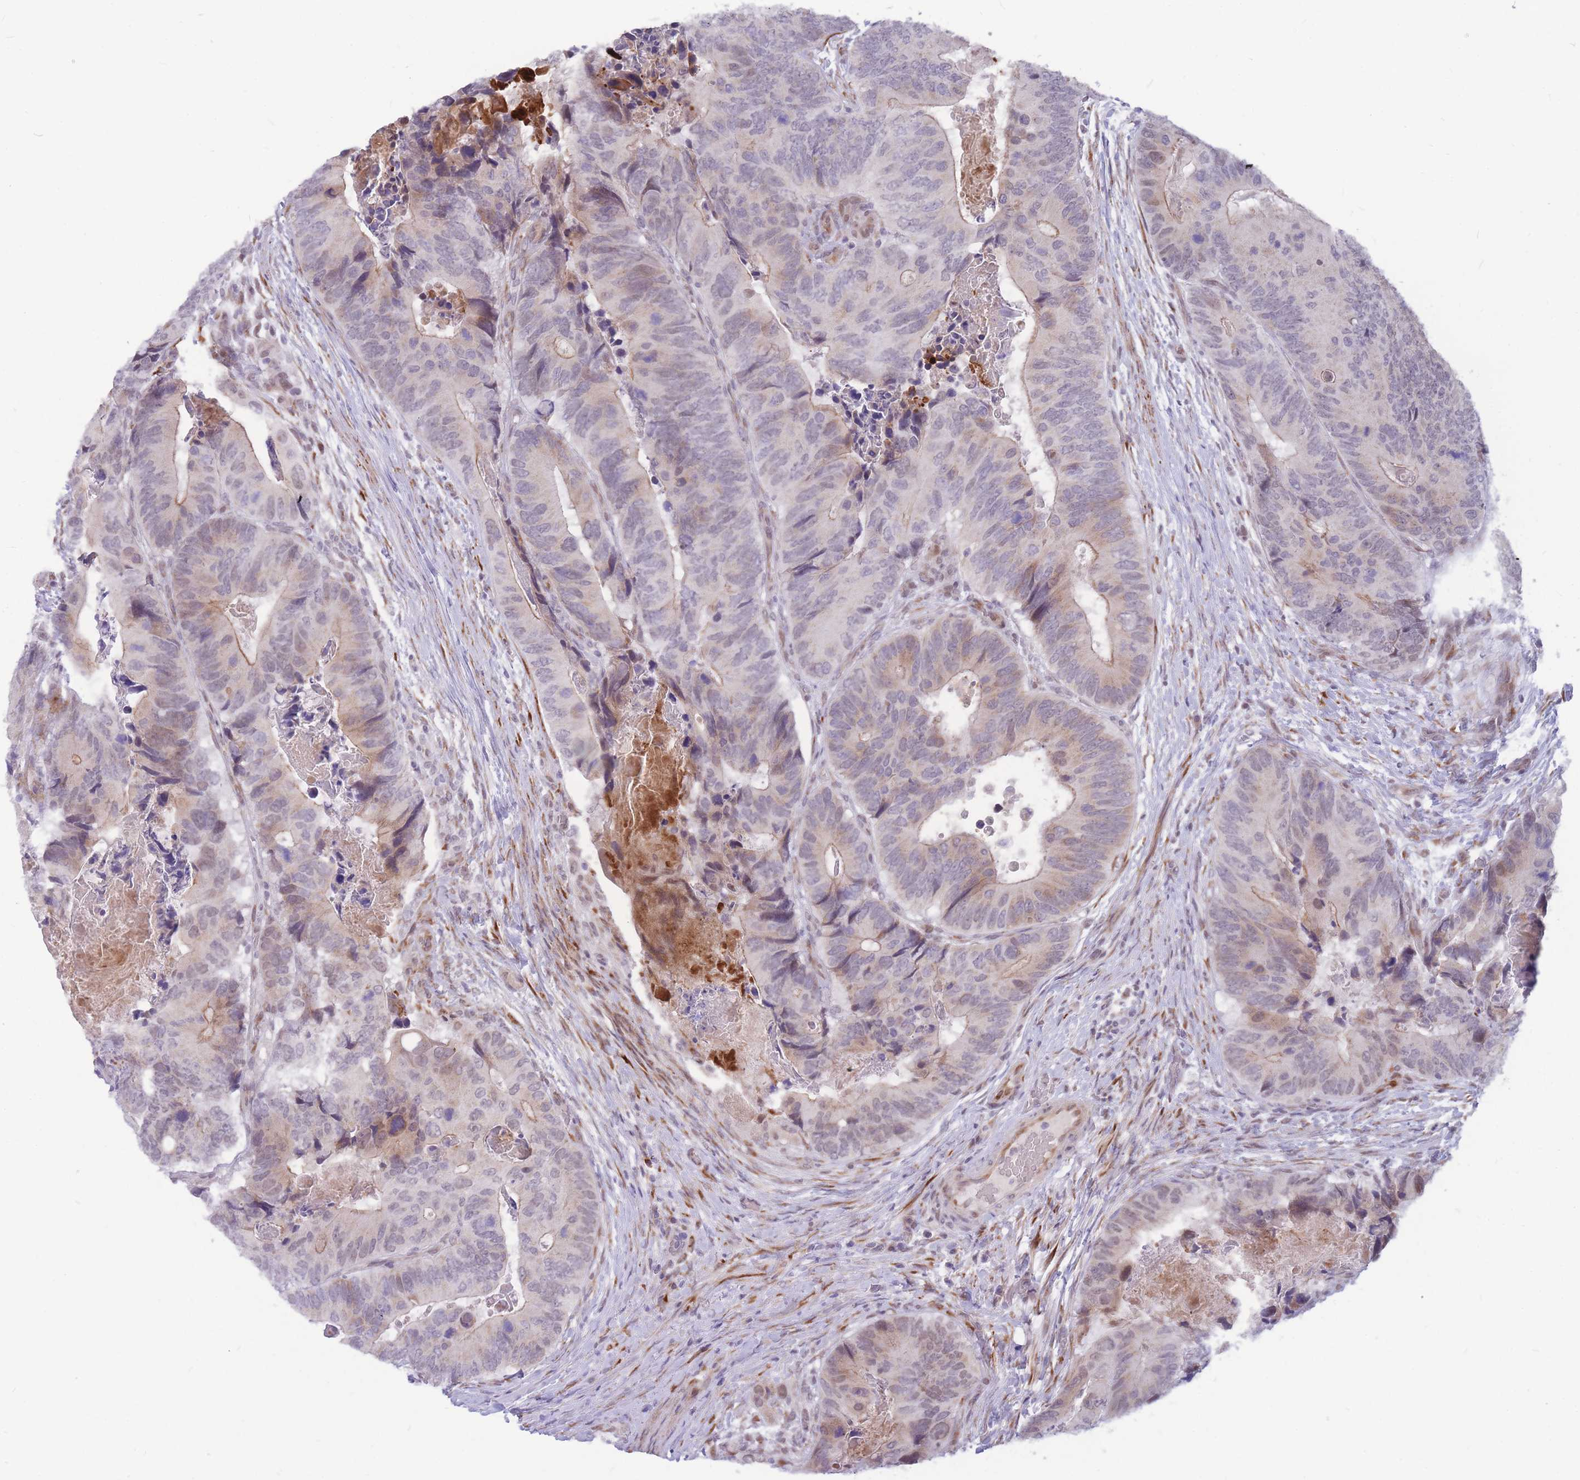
{"staining": {"intensity": "weak", "quantity": "25%-75%", "location": "cytoplasmic/membranous,nuclear"}, "tissue": "colorectal cancer", "cell_type": "Tumor cells", "image_type": "cancer", "snomed": [{"axis": "morphology", "description": "Adenocarcinoma, NOS"}, {"axis": "topography", "description": "Colon"}], "caption": "Human adenocarcinoma (colorectal) stained with a protein marker exhibits weak staining in tumor cells.", "gene": "ADD2", "patient": {"sex": "male", "age": 84}}